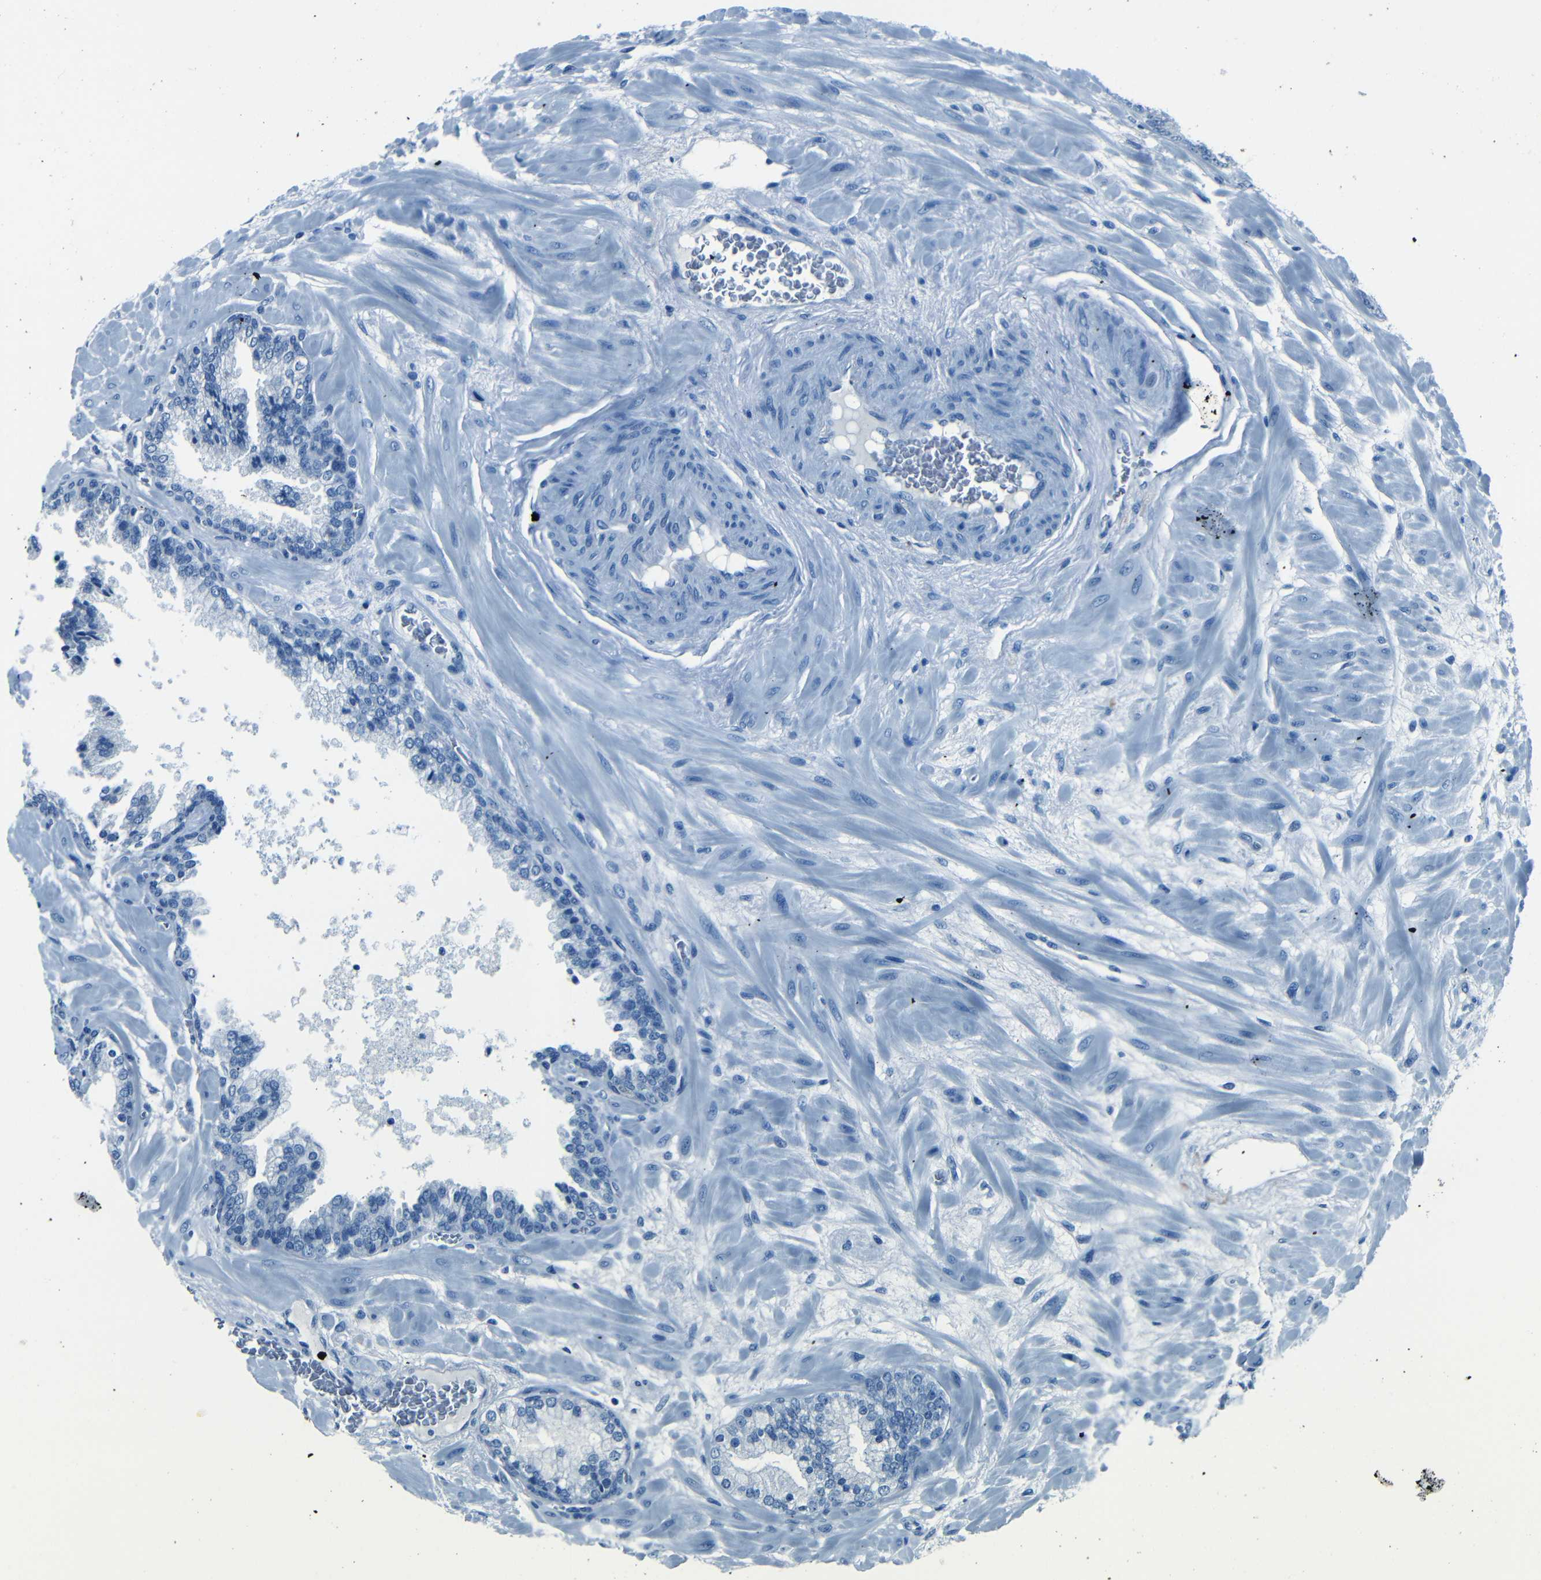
{"staining": {"intensity": "negative", "quantity": "none", "location": "none"}, "tissue": "prostate cancer", "cell_type": "Tumor cells", "image_type": "cancer", "snomed": [{"axis": "morphology", "description": "Adenocarcinoma, Low grade"}, {"axis": "topography", "description": "Prostate"}], "caption": "A high-resolution image shows immunohistochemistry staining of prostate cancer, which reveals no significant staining in tumor cells.", "gene": "FBN2", "patient": {"sex": "male", "age": 63}}